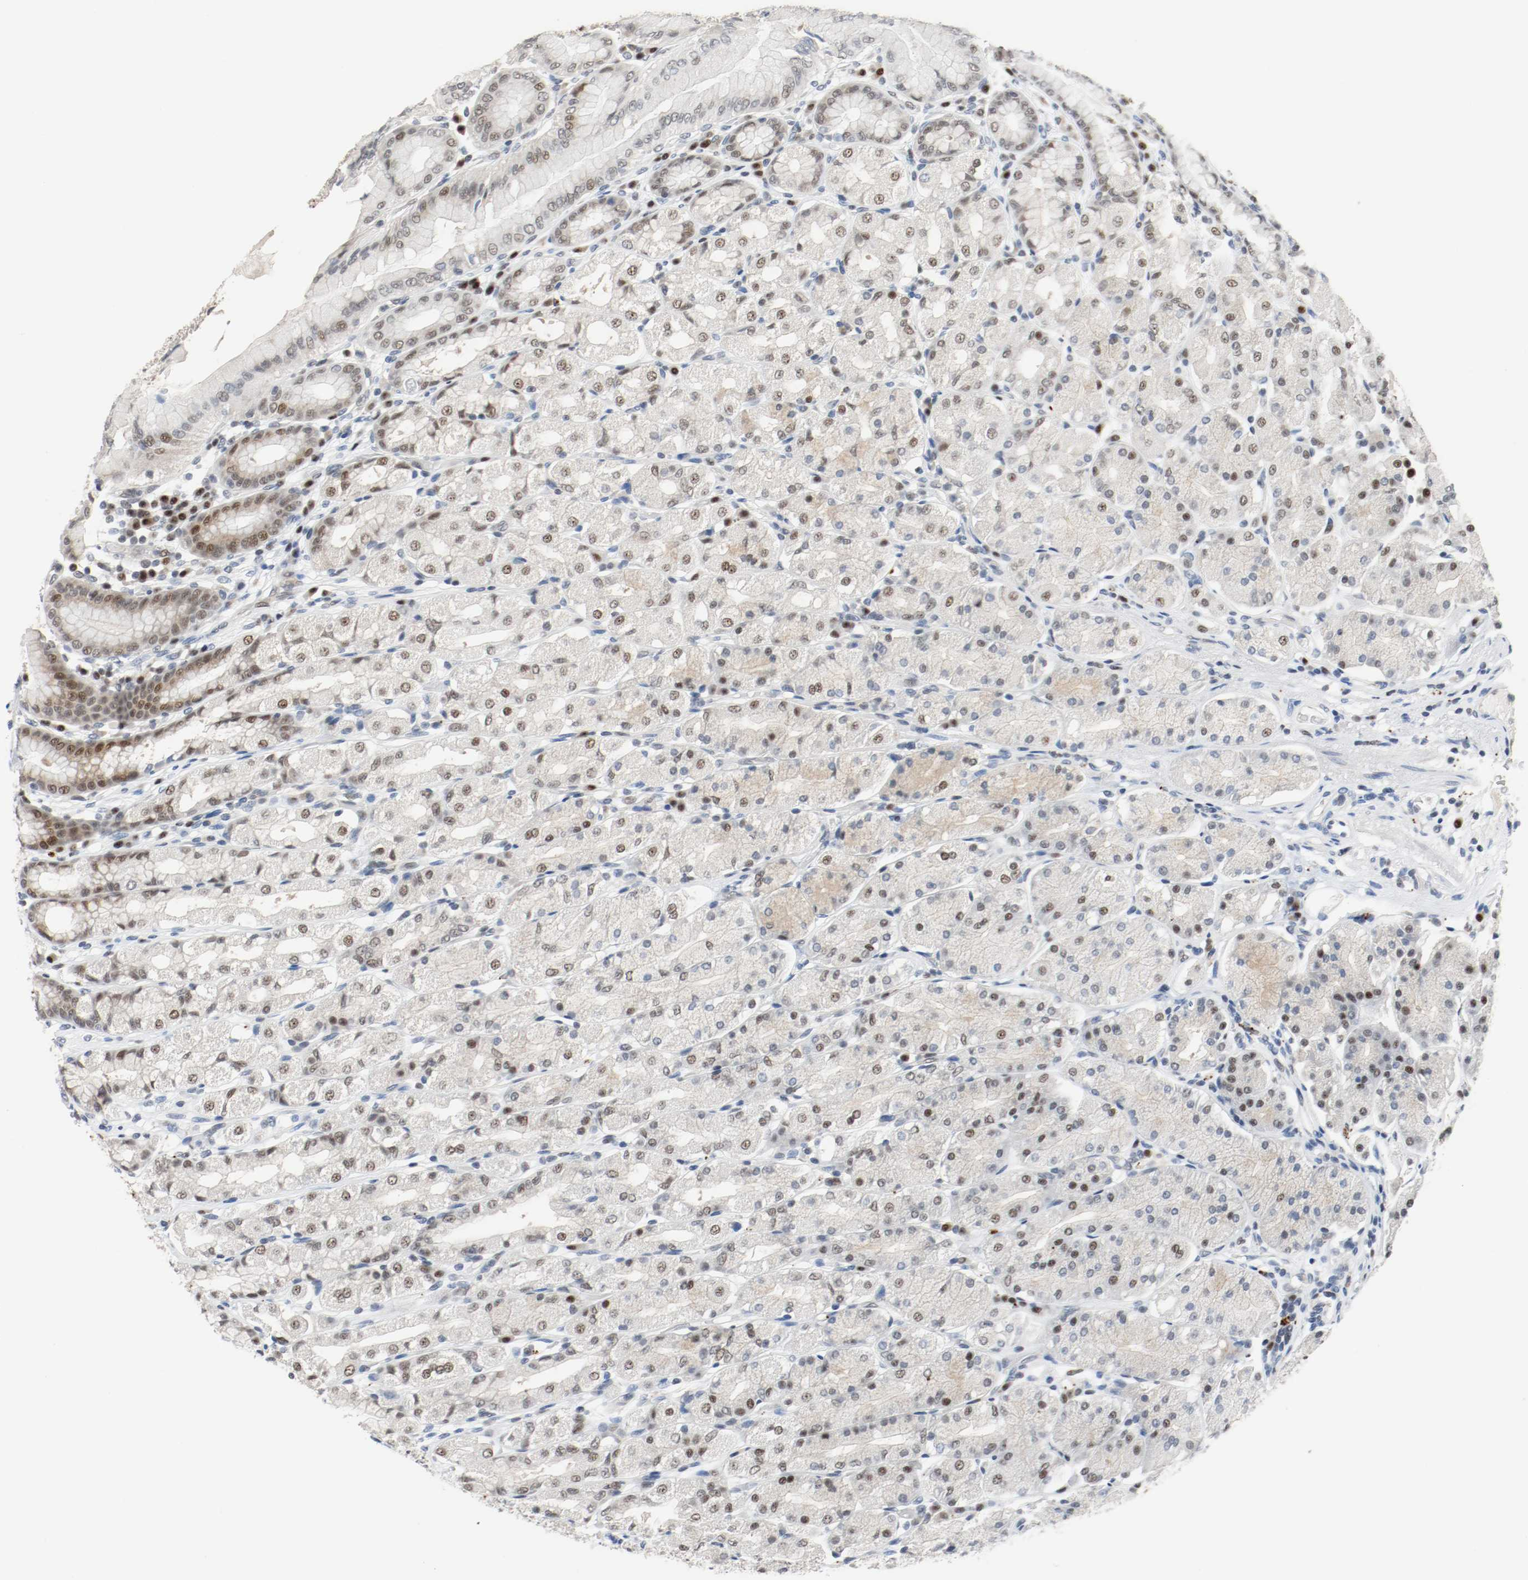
{"staining": {"intensity": "weak", "quantity": "<25%", "location": "nuclear"}, "tissue": "stomach", "cell_type": "Glandular cells", "image_type": "normal", "snomed": [{"axis": "morphology", "description": "Normal tissue, NOS"}, {"axis": "topography", "description": "Stomach, upper"}], "caption": "Immunohistochemistry of normal human stomach shows no expression in glandular cells.", "gene": "ASH1L", "patient": {"sex": "male", "age": 68}}